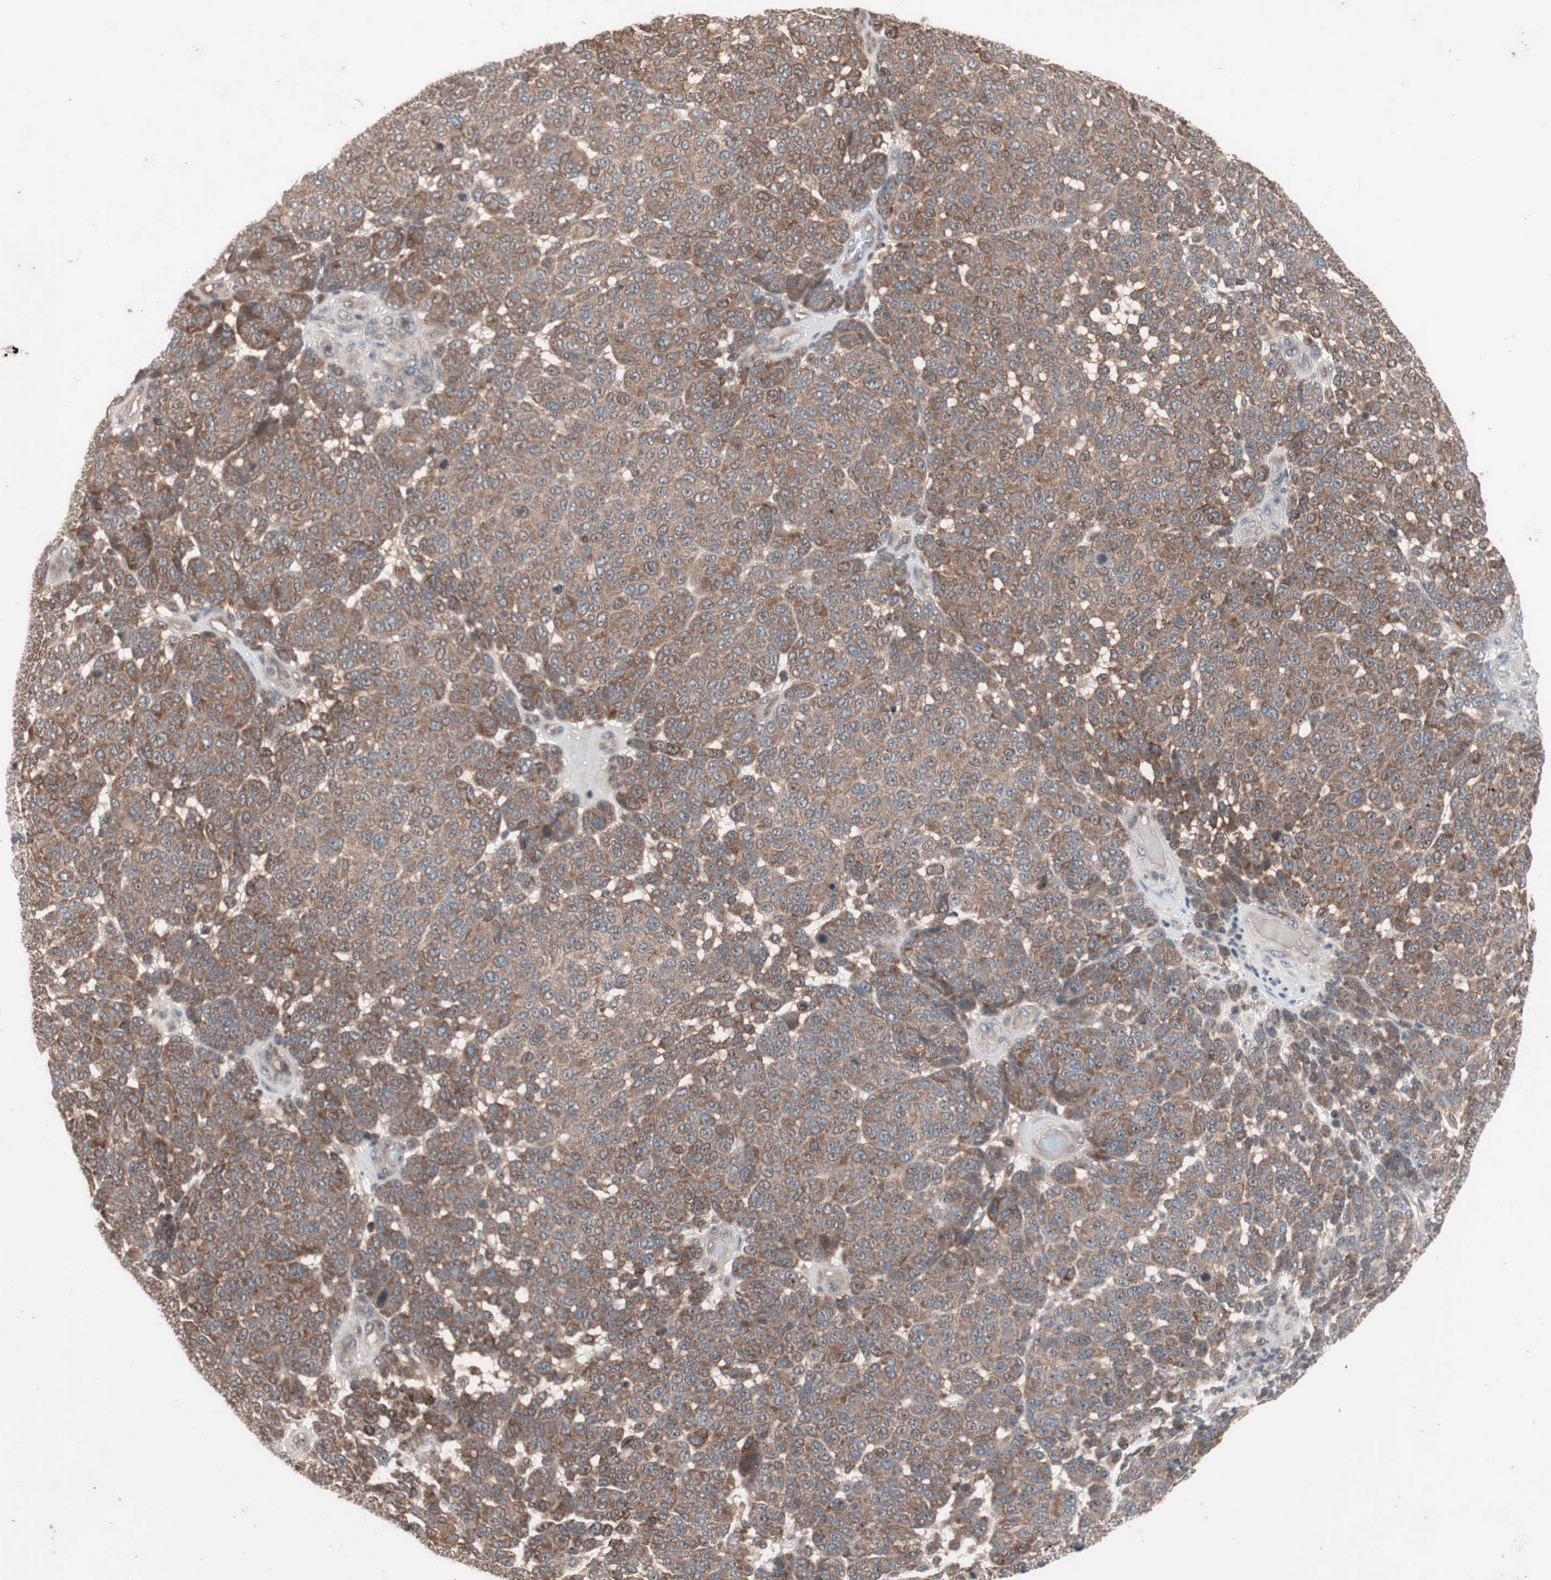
{"staining": {"intensity": "weak", "quantity": ">75%", "location": "cytoplasmic/membranous"}, "tissue": "melanoma", "cell_type": "Tumor cells", "image_type": "cancer", "snomed": [{"axis": "morphology", "description": "Malignant melanoma, NOS"}, {"axis": "topography", "description": "Skin"}], "caption": "The histopathology image shows a brown stain indicating the presence of a protein in the cytoplasmic/membranous of tumor cells in melanoma. (Brightfield microscopy of DAB IHC at high magnification).", "gene": "IRS1", "patient": {"sex": "male", "age": 59}}